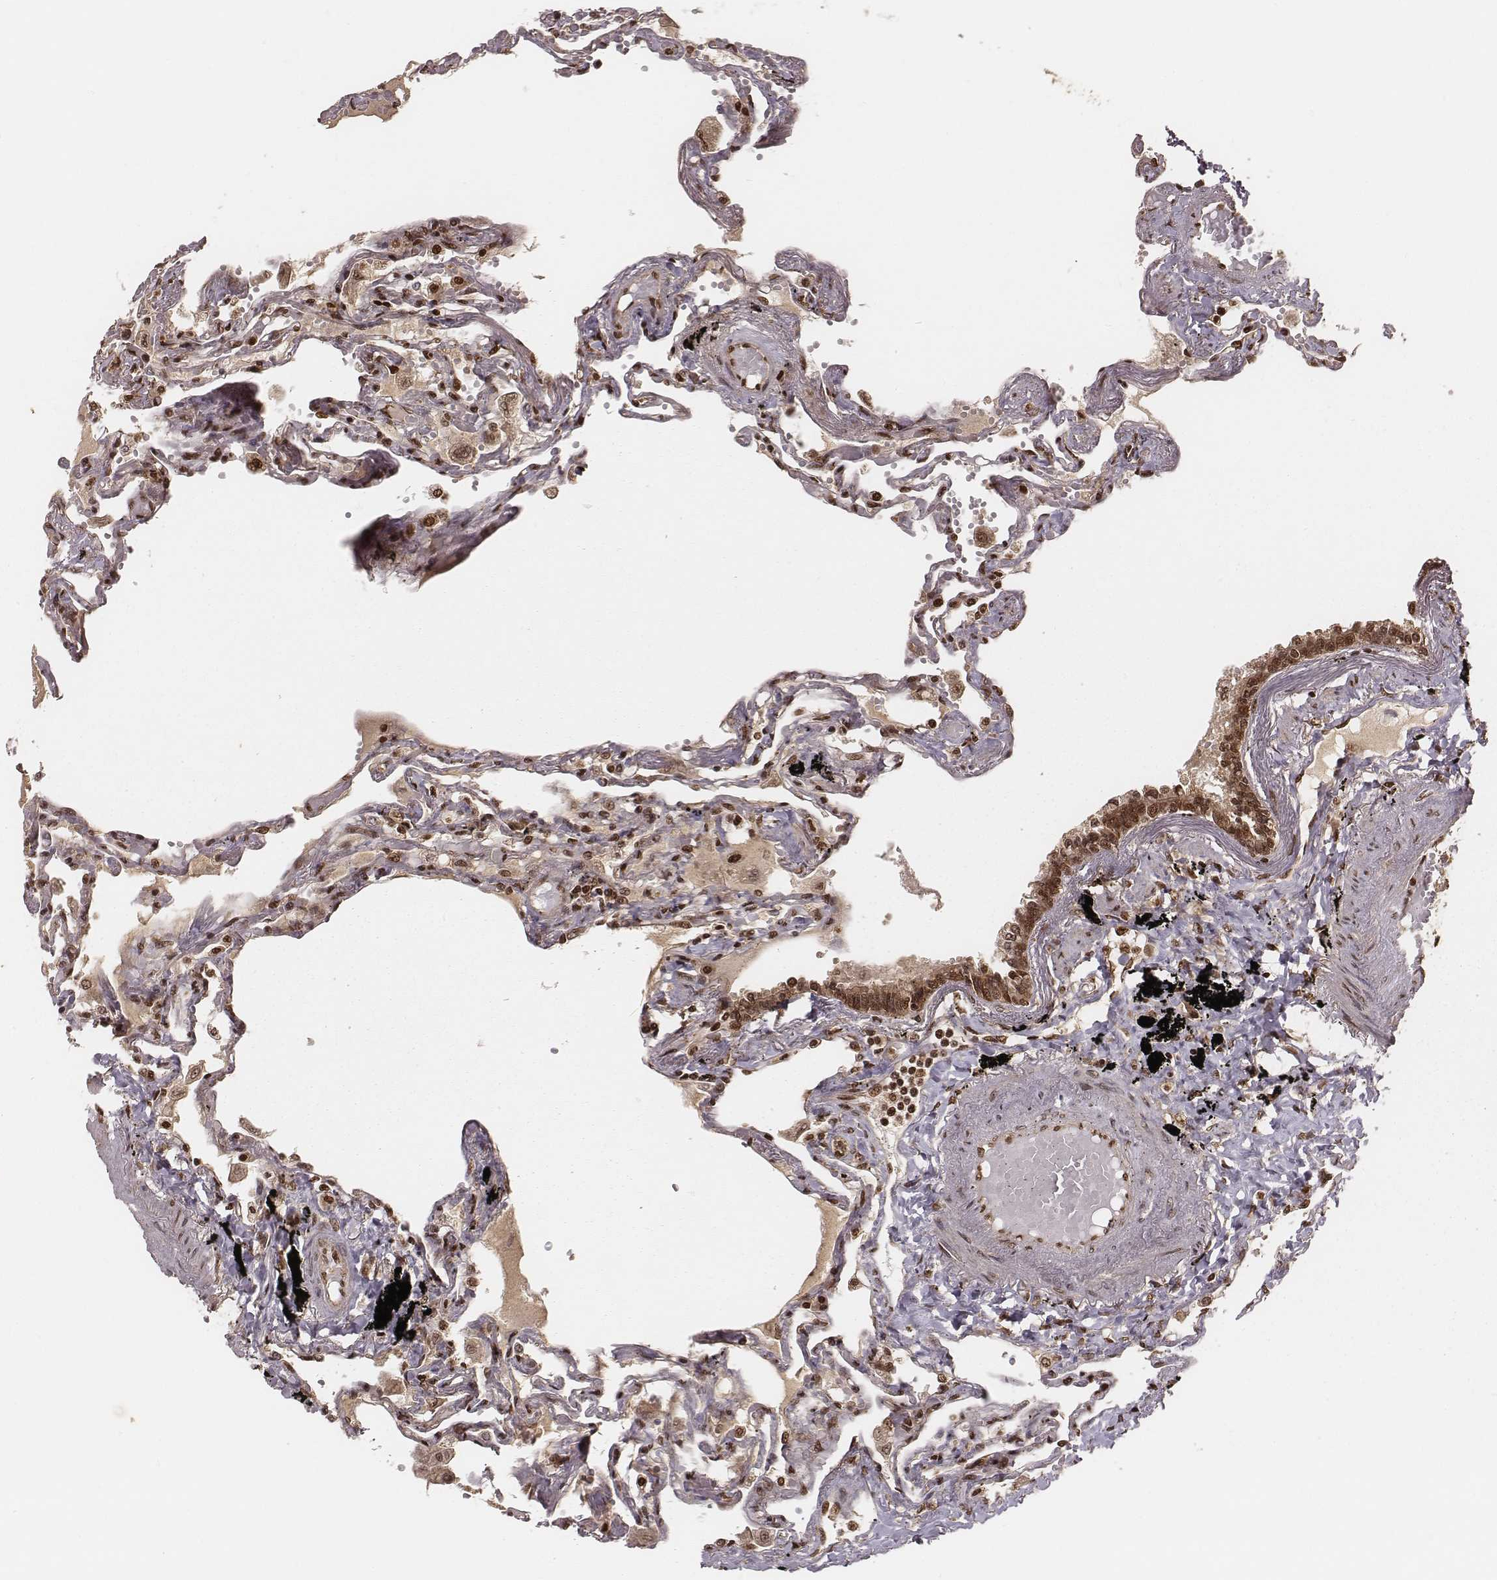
{"staining": {"intensity": "strong", "quantity": ">75%", "location": "cytoplasmic/membranous,nuclear"}, "tissue": "lung", "cell_type": "Alveolar cells", "image_type": "normal", "snomed": [{"axis": "morphology", "description": "Normal tissue, NOS"}, {"axis": "morphology", "description": "Adenocarcinoma, NOS"}, {"axis": "topography", "description": "Cartilage tissue"}, {"axis": "topography", "description": "Lung"}], "caption": "Strong cytoplasmic/membranous,nuclear expression for a protein is seen in approximately >75% of alveolar cells of normal lung using immunohistochemistry (IHC).", "gene": "NFX1", "patient": {"sex": "female", "age": 67}}